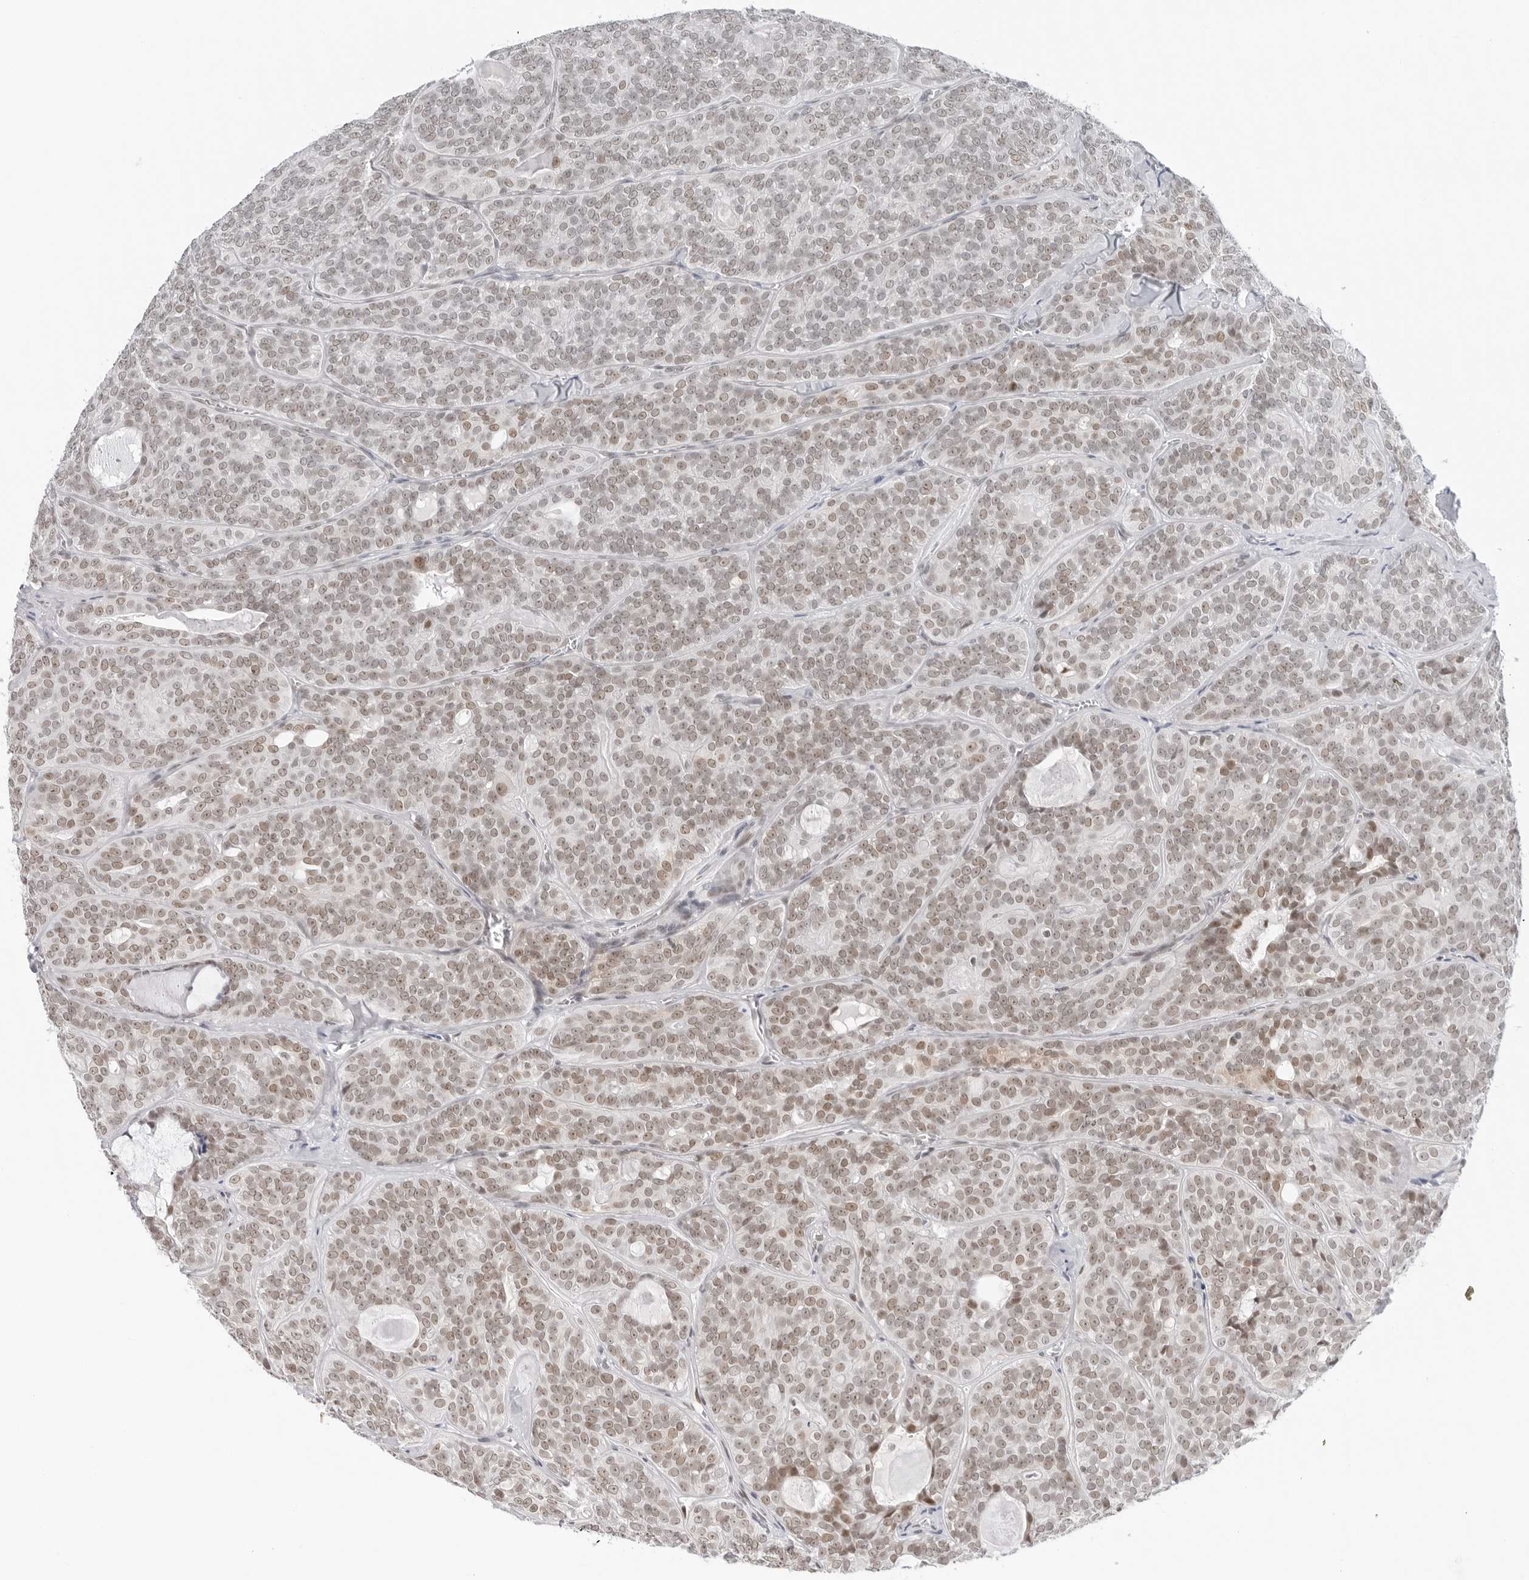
{"staining": {"intensity": "weak", "quantity": ">75%", "location": "nuclear"}, "tissue": "head and neck cancer", "cell_type": "Tumor cells", "image_type": "cancer", "snomed": [{"axis": "morphology", "description": "Adenocarcinoma, NOS"}, {"axis": "topography", "description": "Head-Neck"}], "caption": "Immunohistochemical staining of head and neck cancer reveals low levels of weak nuclear positivity in about >75% of tumor cells. (DAB (3,3'-diaminobenzidine) = brown stain, brightfield microscopy at high magnification).", "gene": "FOXK2", "patient": {"sex": "male", "age": 66}}